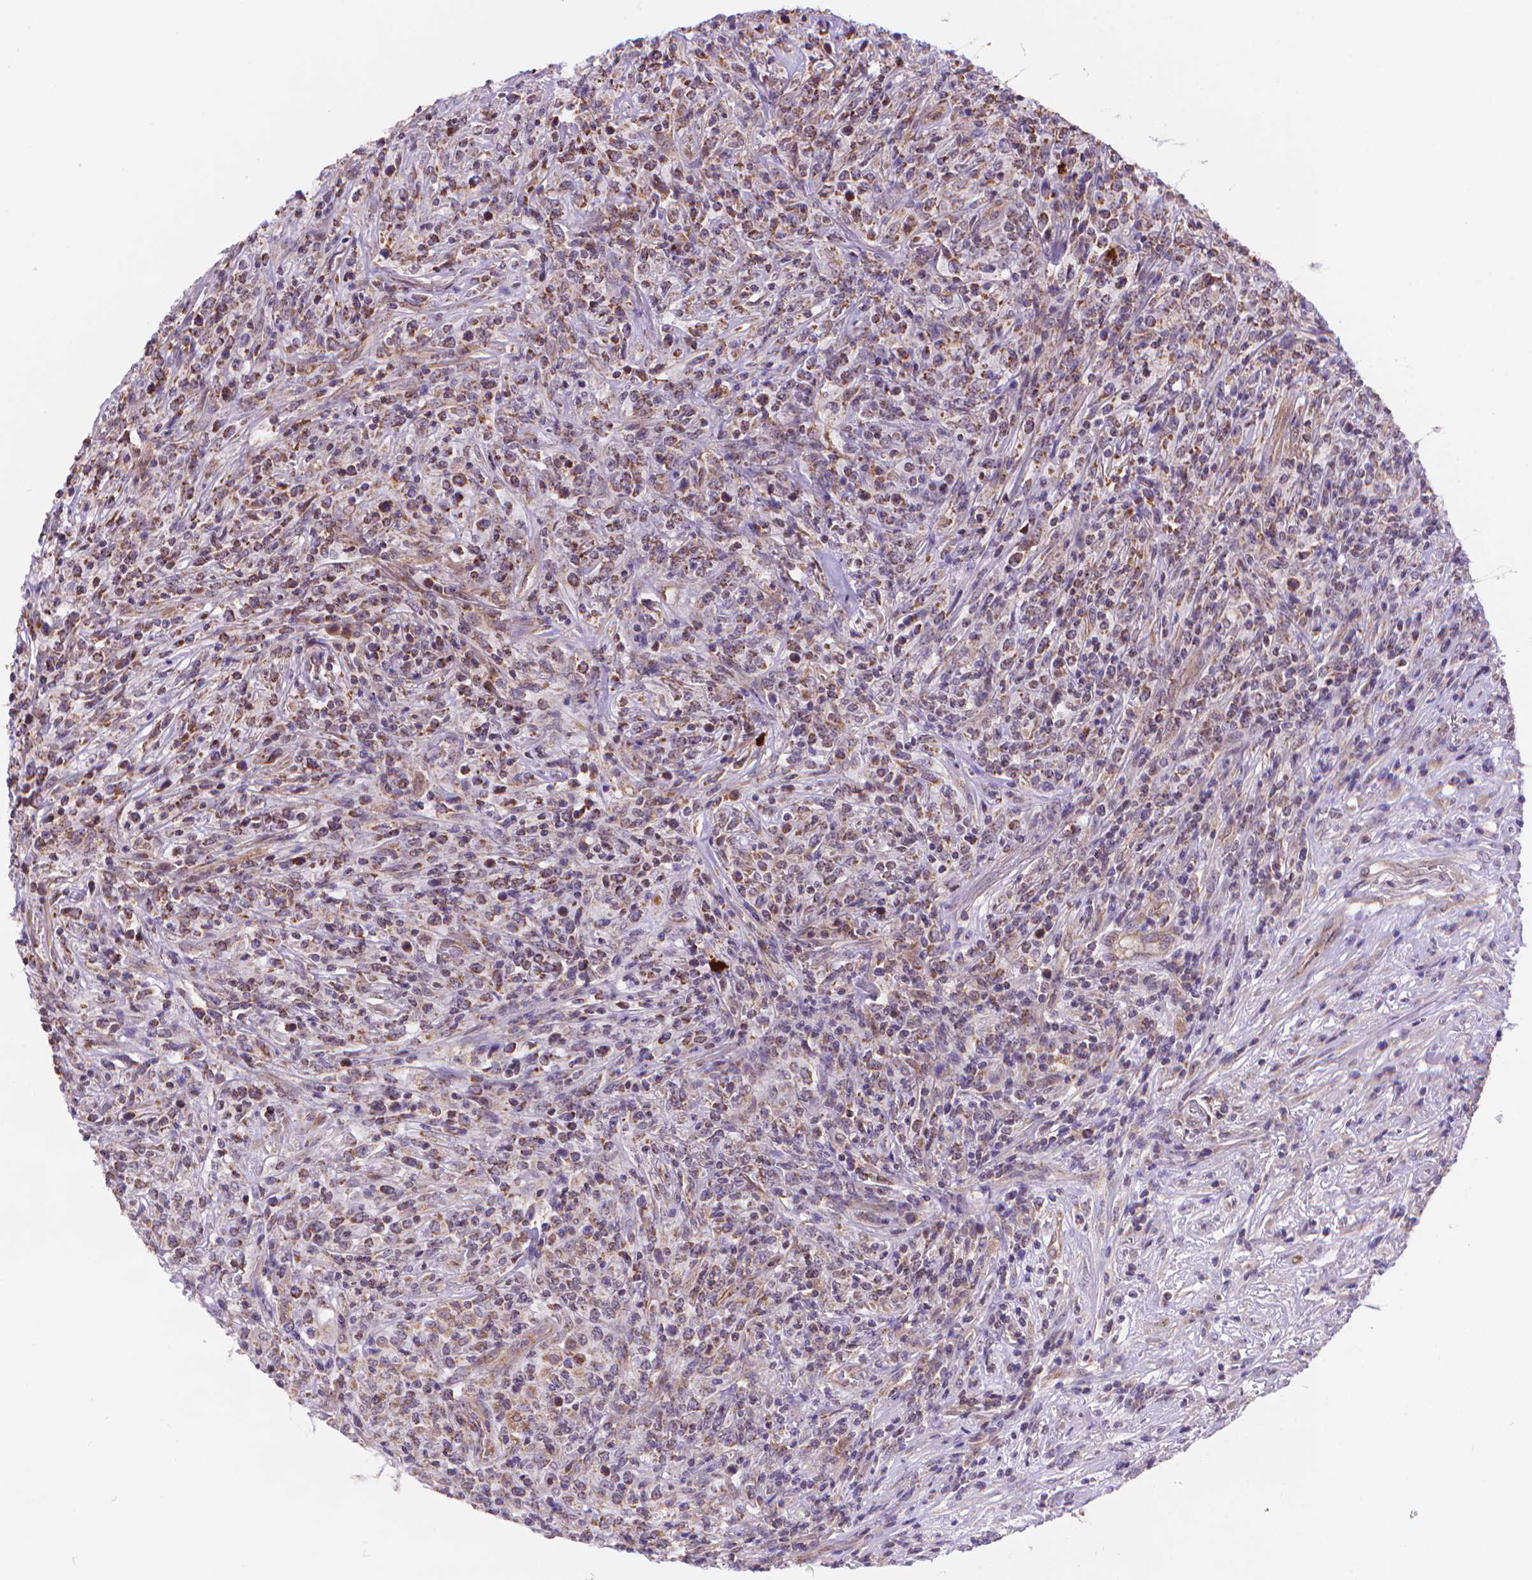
{"staining": {"intensity": "moderate", "quantity": "25%-75%", "location": "cytoplasmic/membranous"}, "tissue": "lymphoma", "cell_type": "Tumor cells", "image_type": "cancer", "snomed": [{"axis": "morphology", "description": "Malignant lymphoma, non-Hodgkin's type, High grade"}, {"axis": "topography", "description": "Lung"}], "caption": "This histopathology image demonstrates malignant lymphoma, non-Hodgkin's type (high-grade) stained with immunohistochemistry (IHC) to label a protein in brown. The cytoplasmic/membranous of tumor cells show moderate positivity for the protein. Nuclei are counter-stained blue.", "gene": "CYYR1", "patient": {"sex": "male", "age": 79}}